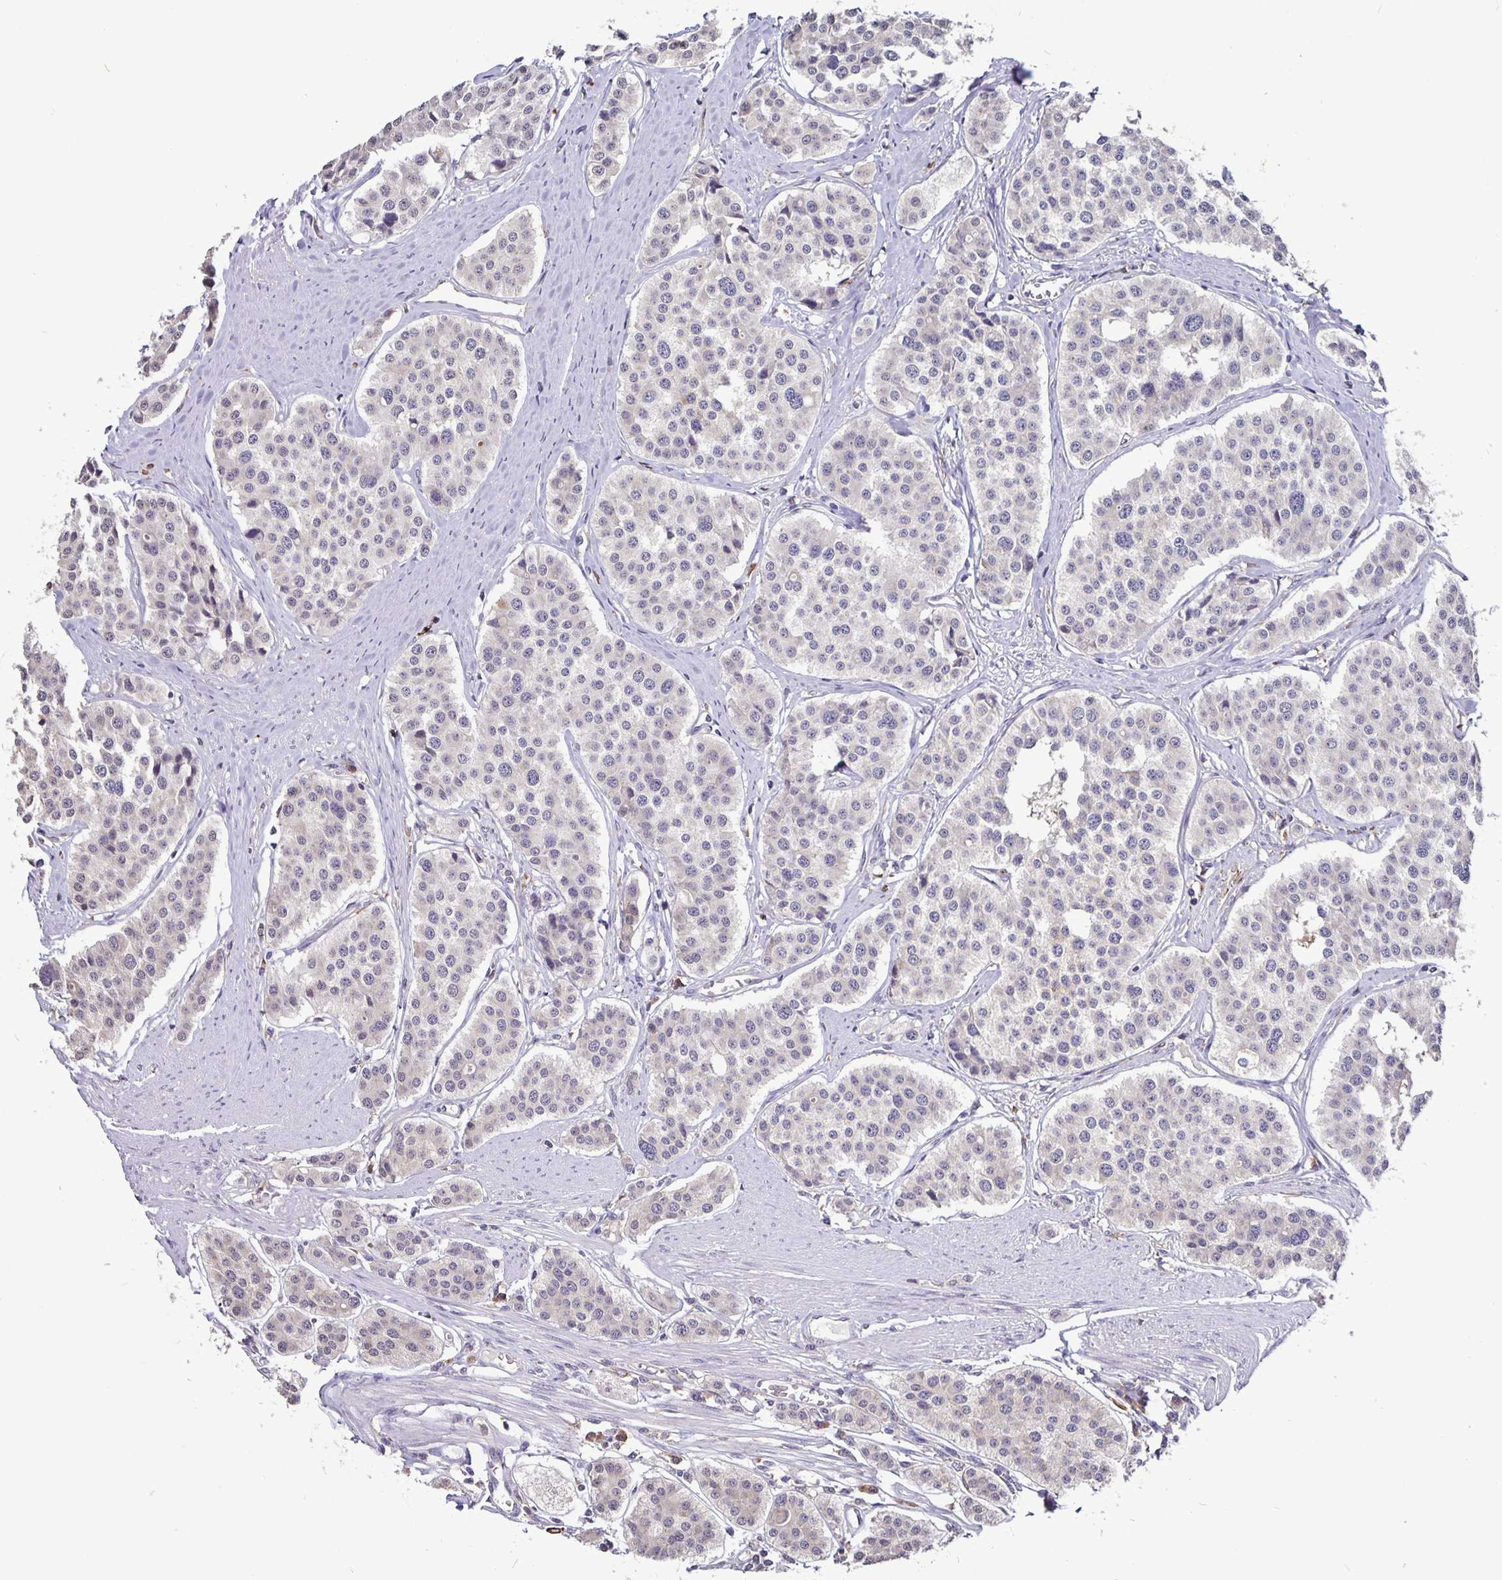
{"staining": {"intensity": "negative", "quantity": "none", "location": "none"}, "tissue": "carcinoid", "cell_type": "Tumor cells", "image_type": "cancer", "snomed": [{"axis": "morphology", "description": "Carcinoid, malignant, NOS"}, {"axis": "topography", "description": "Small intestine"}], "caption": "The photomicrograph displays no staining of tumor cells in carcinoid (malignant).", "gene": "FEM1C", "patient": {"sex": "male", "age": 60}}